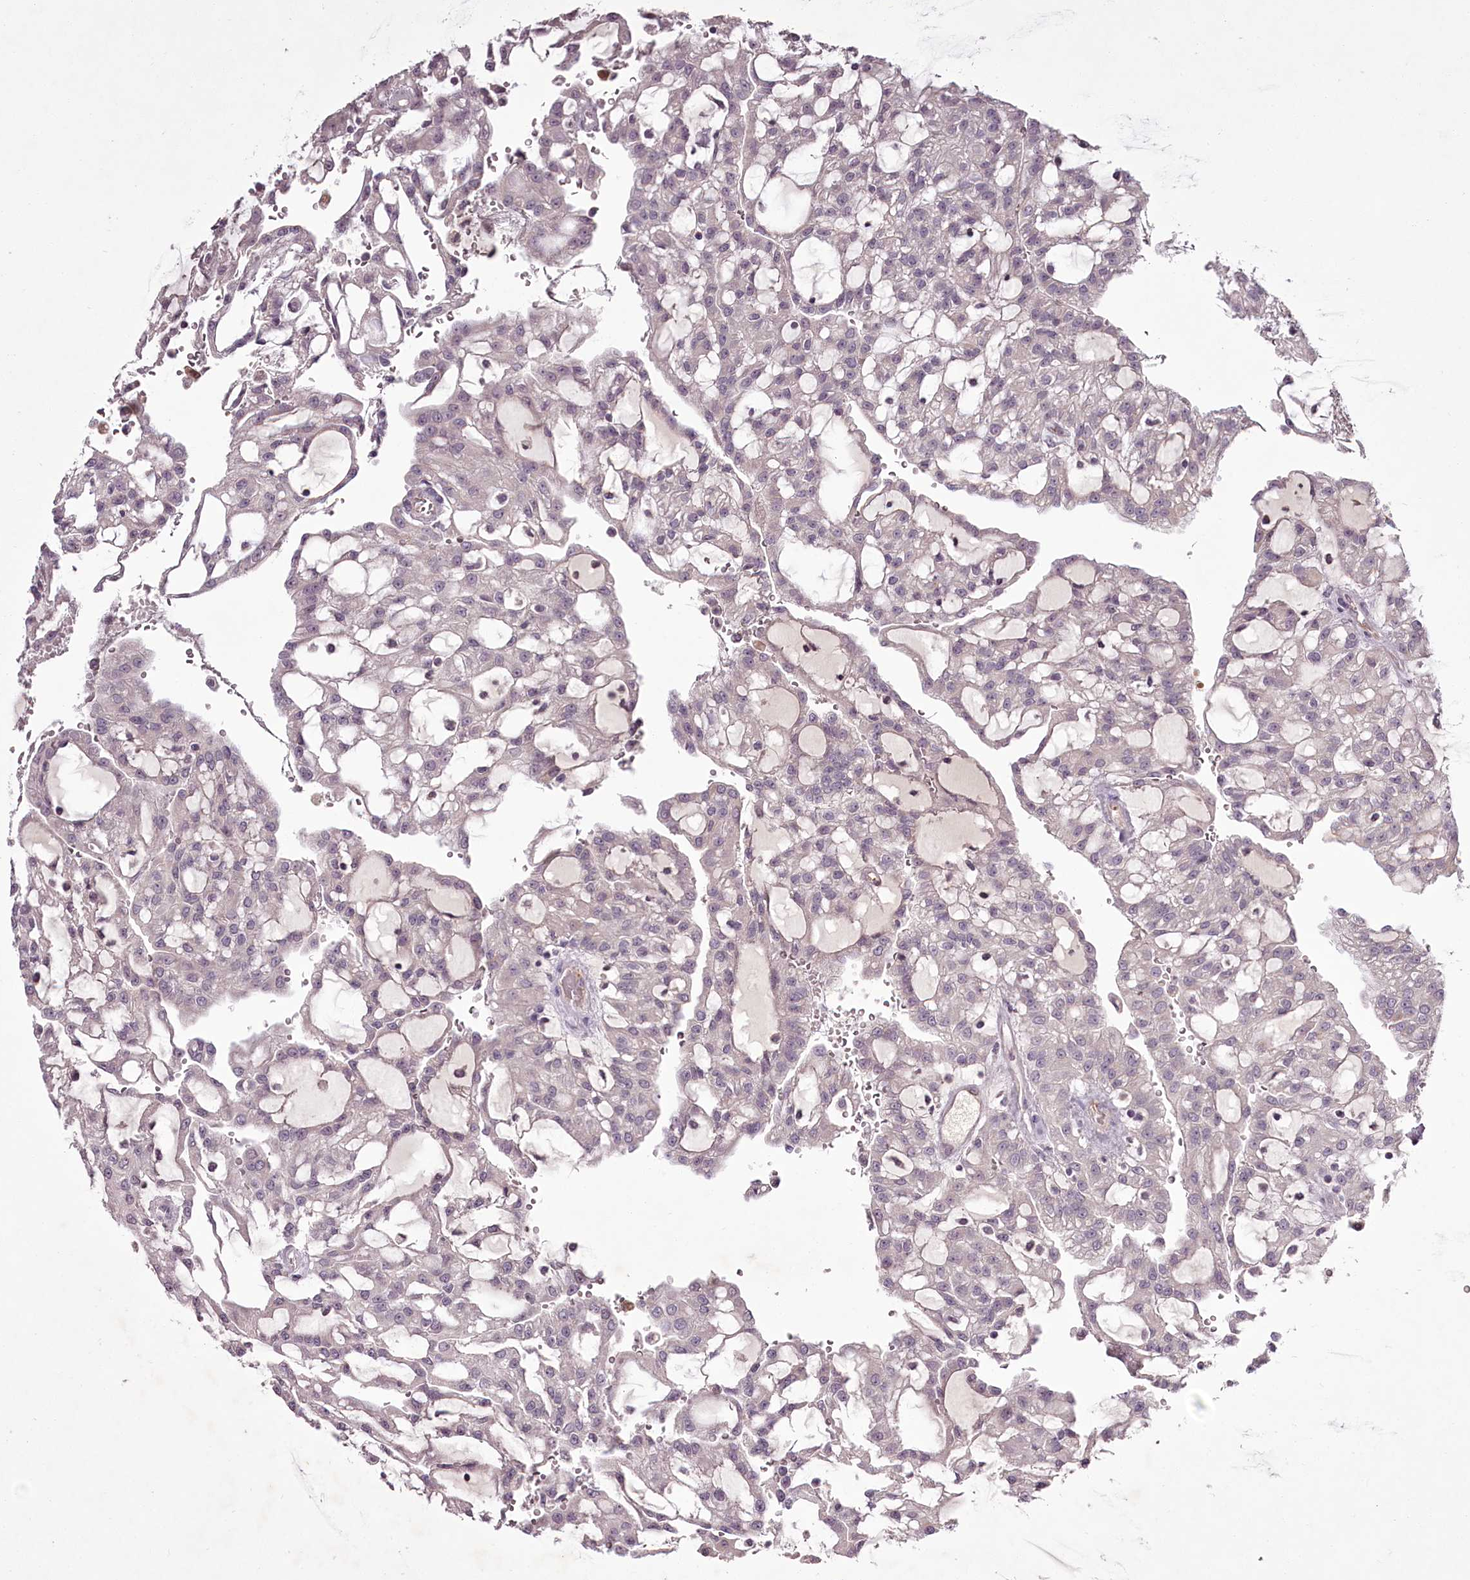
{"staining": {"intensity": "negative", "quantity": "none", "location": "none"}, "tissue": "renal cancer", "cell_type": "Tumor cells", "image_type": "cancer", "snomed": [{"axis": "morphology", "description": "Adenocarcinoma, NOS"}, {"axis": "topography", "description": "Kidney"}], "caption": "High magnification brightfield microscopy of renal adenocarcinoma stained with DAB (3,3'-diaminobenzidine) (brown) and counterstained with hematoxylin (blue): tumor cells show no significant staining. (DAB immunohistochemistry (IHC), high magnification).", "gene": "RBMXL2", "patient": {"sex": "male", "age": 63}}